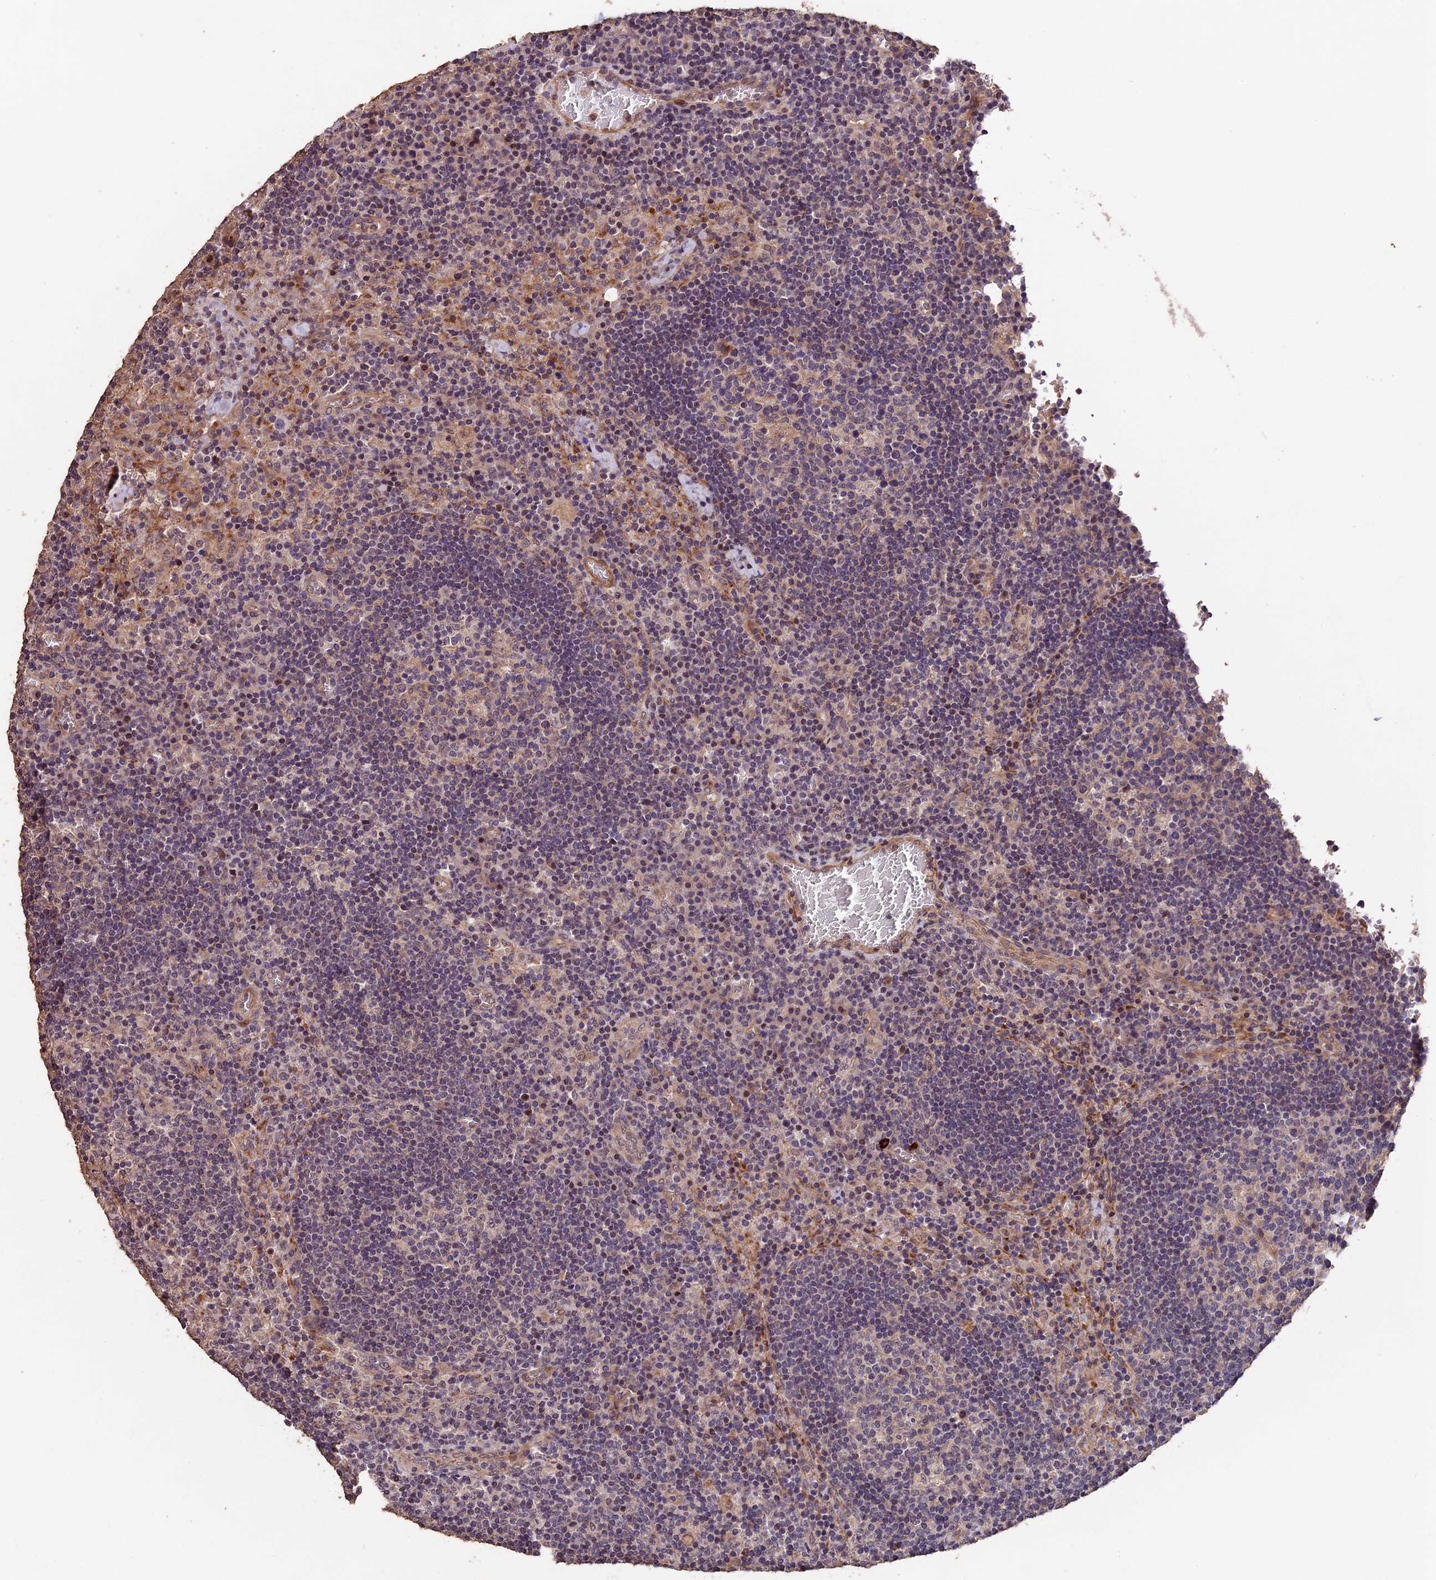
{"staining": {"intensity": "weak", "quantity": "<25%", "location": "cytoplasmic/membranous"}, "tissue": "lymph node", "cell_type": "Germinal center cells", "image_type": "normal", "snomed": [{"axis": "morphology", "description": "Normal tissue, NOS"}, {"axis": "topography", "description": "Lymph node"}], "caption": "Immunohistochemical staining of unremarkable human lymph node shows no significant positivity in germinal center cells.", "gene": "GNB5", "patient": {"sex": "male", "age": 58}}